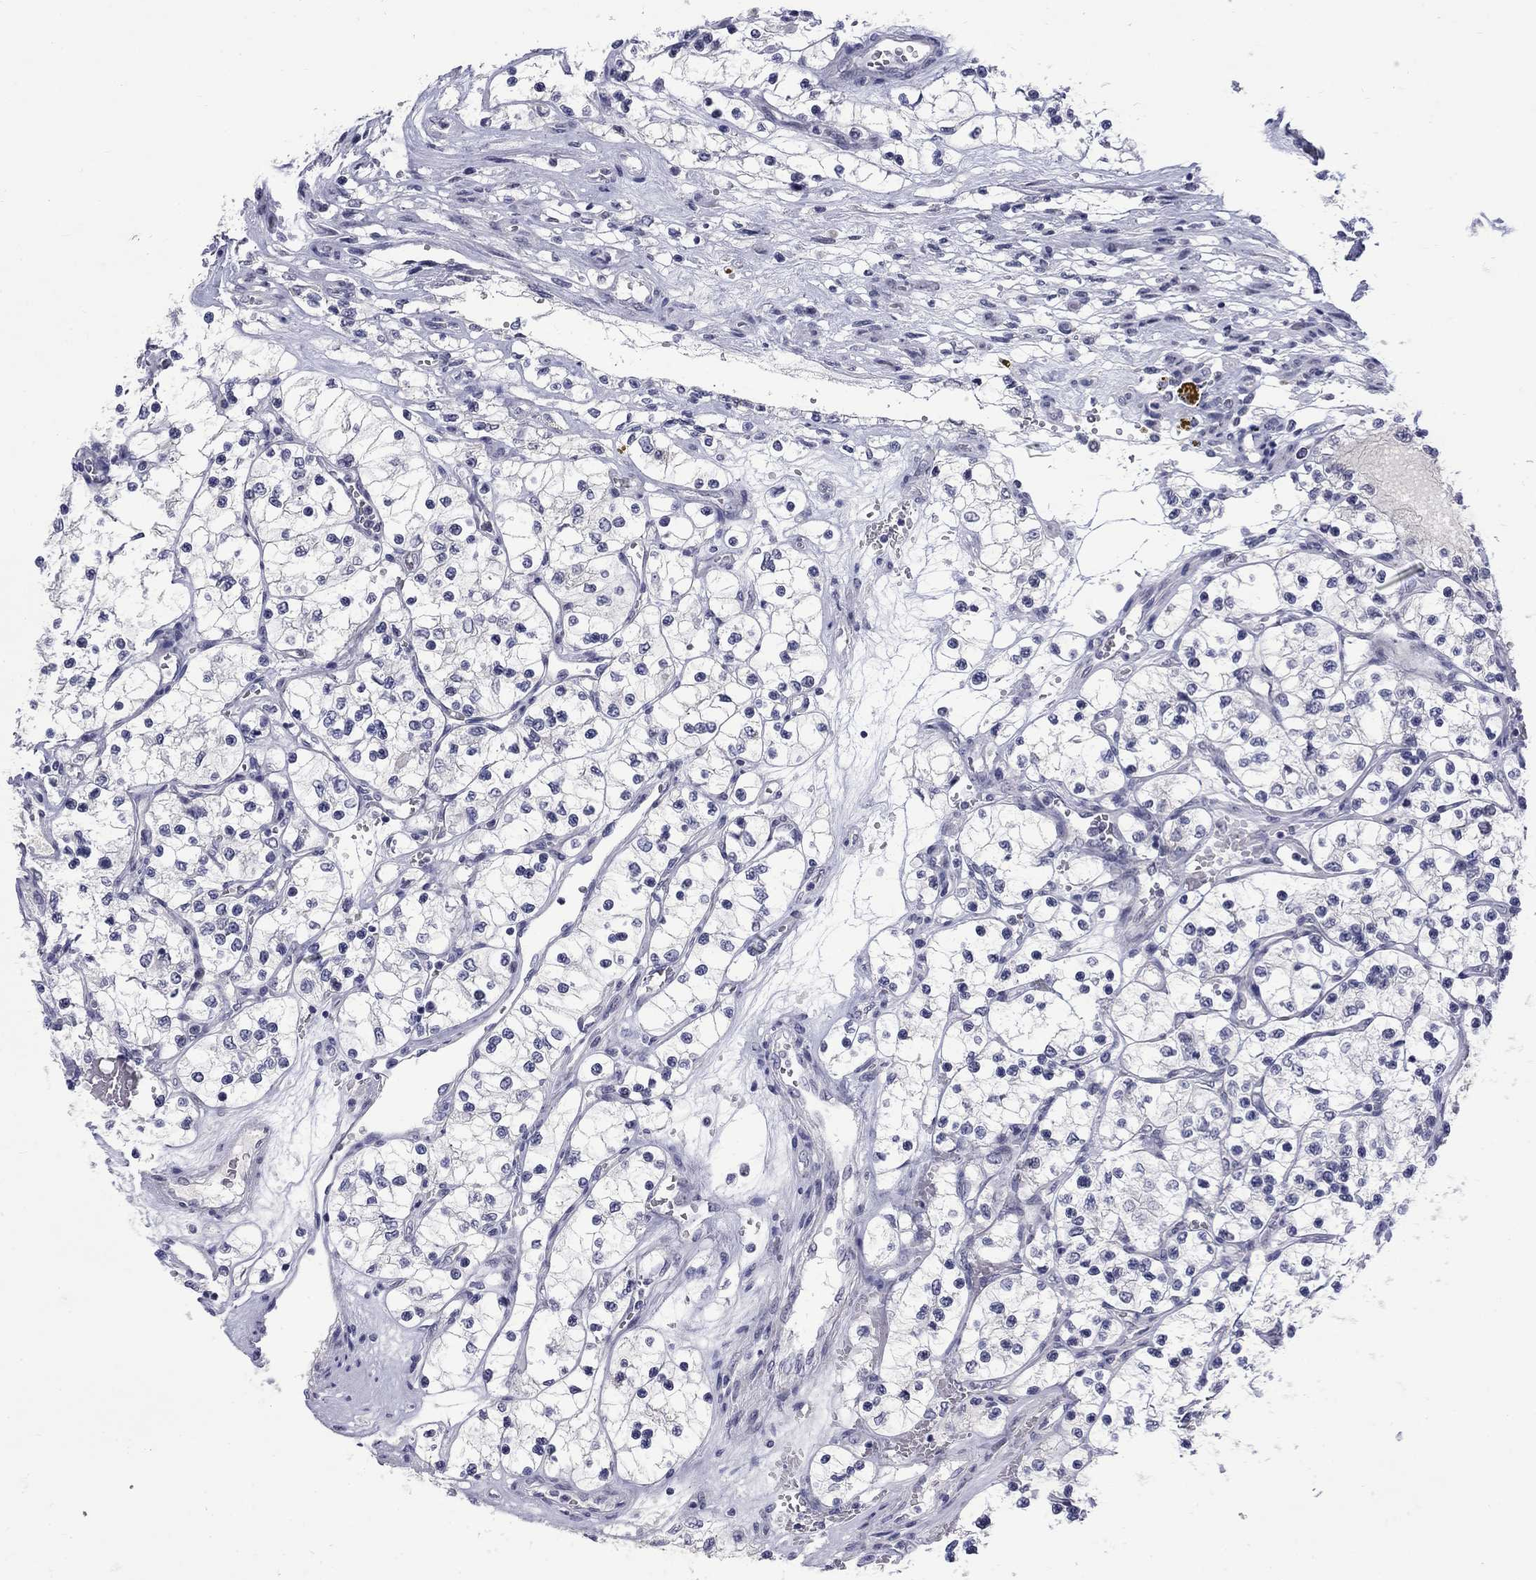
{"staining": {"intensity": "negative", "quantity": "none", "location": "none"}, "tissue": "renal cancer", "cell_type": "Tumor cells", "image_type": "cancer", "snomed": [{"axis": "morphology", "description": "Adenocarcinoma, NOS"}, {"axis": "topography", "description": "Kidney"}], "caption": "Human renal cancer (adenocarcinoma) stained for a protein using immunohistochemistry exhibits no expression in tumor cells.", "gene": "CTNND2", "patient": {"sex": "female", "age": 69}}